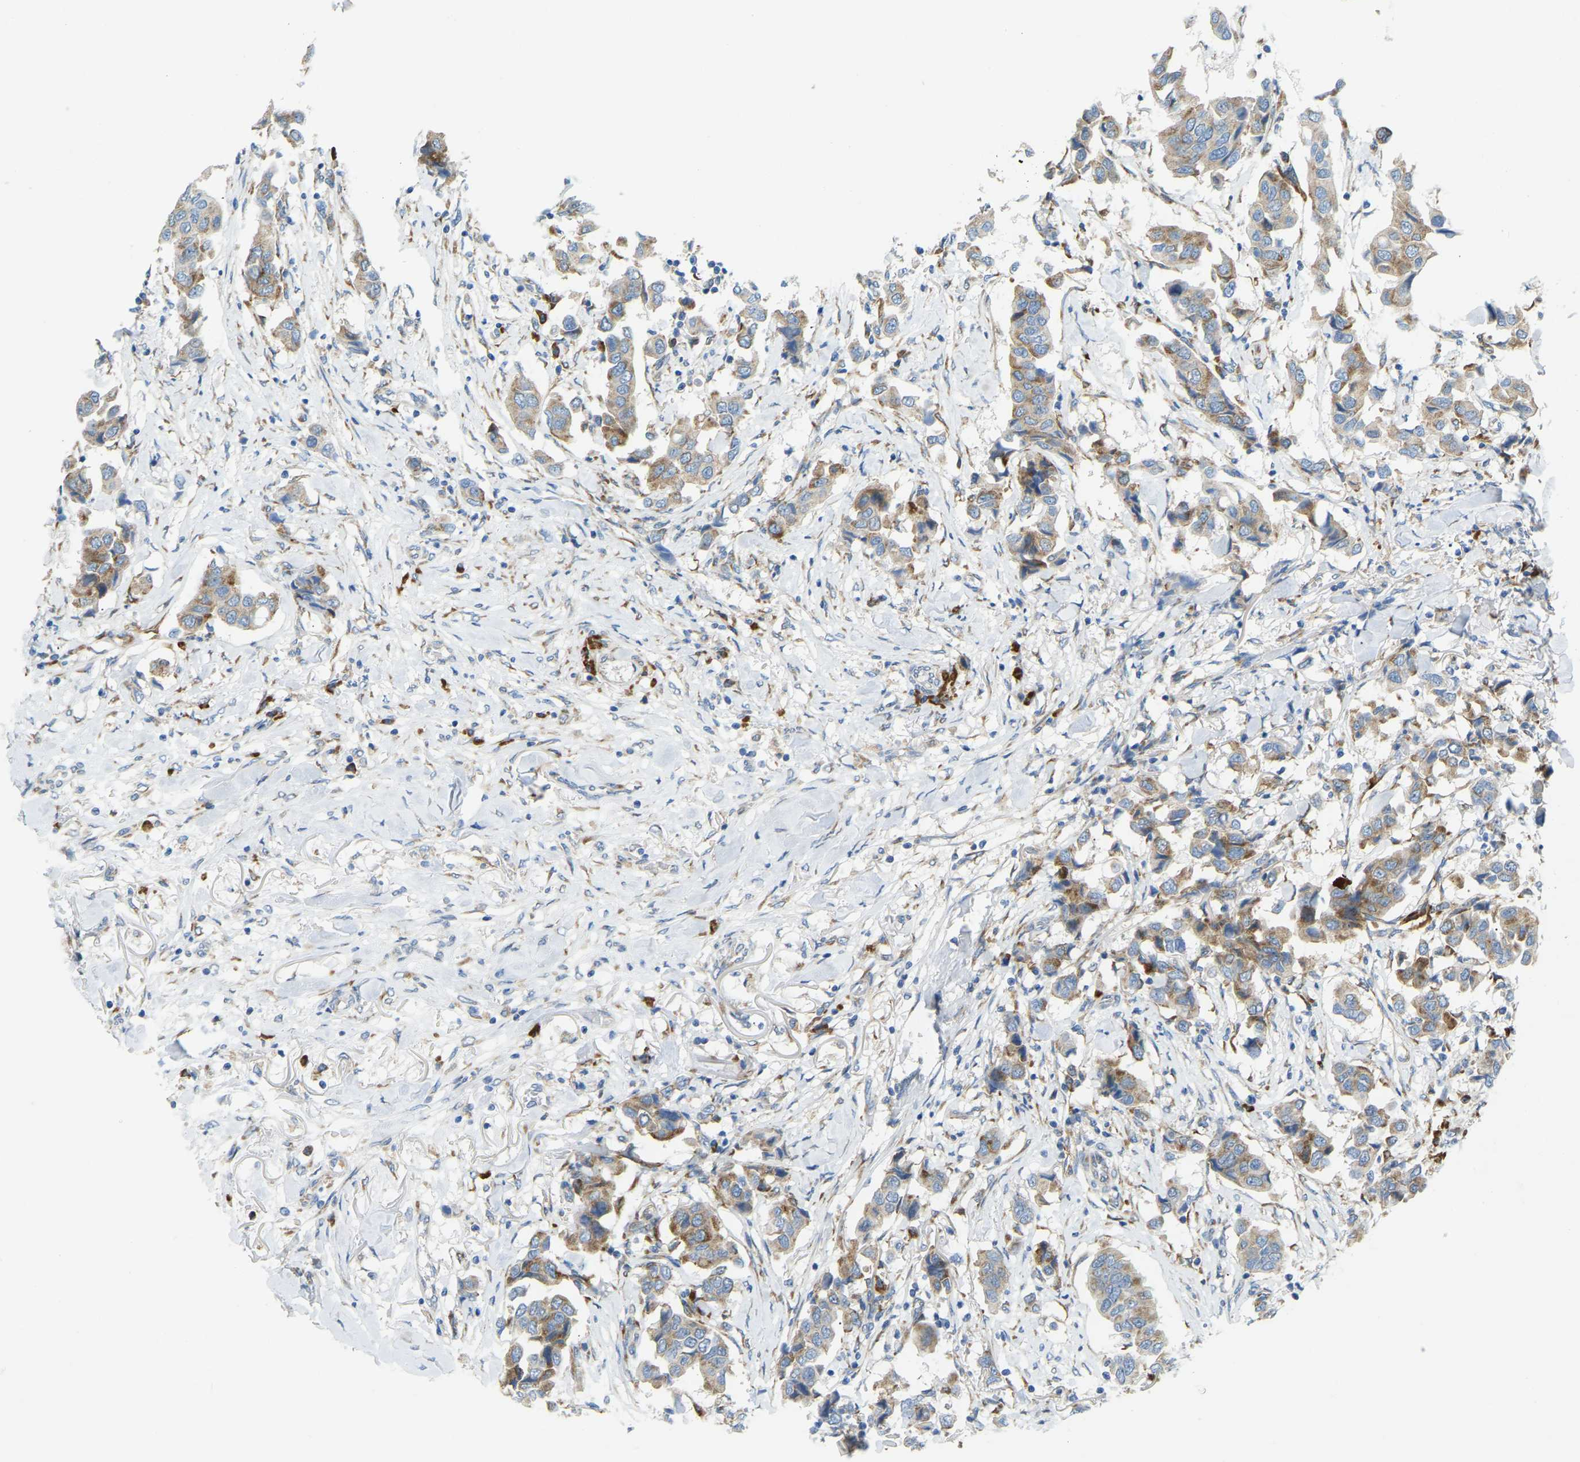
{"staining": {"intensity": "weak", "quantity": ">75%", "location": "cytoplasmic/membranous"}, "tissue": "breast cancer", "cell_type": "Tumor cells", "image_type": "cancer", "snomed": [{"axis": "morphology", "description": "Duct carcinoma"}, {"axis": "topography", "description": "Breast"}], "caption": "Human breast cancer (invasive ductal carcinoma) stained with a brown dye demonstrates weak cytoplasmic/membranous positive staining in about >75% of tumor cells.", "gene": "SND1", "patient": {"sex": "female", "age": 80}}